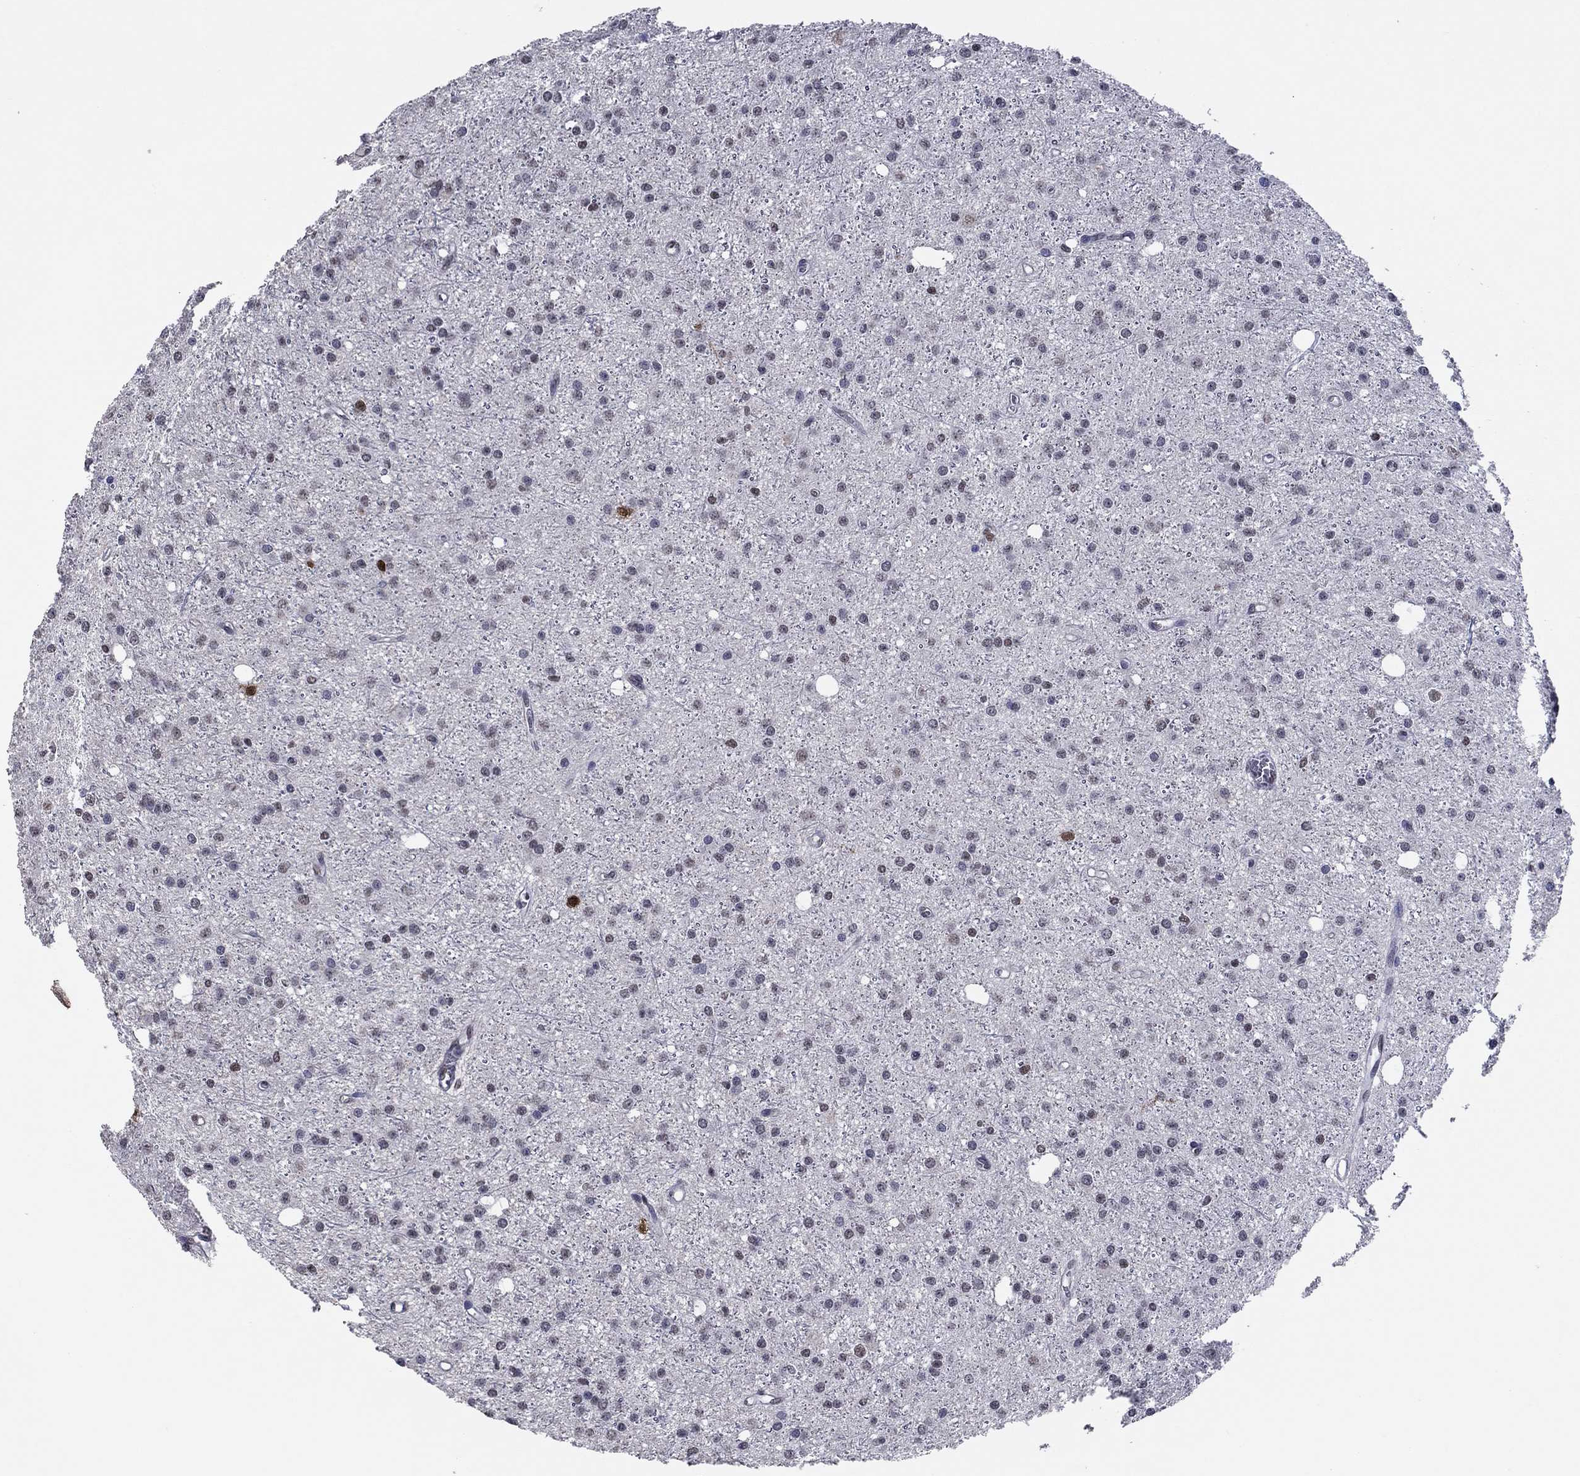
{"staining": {"intensity": "negative", "quantity": "none", "location": "none"}, "tissue": "glioma", "cell_type": "Tumor cells", "image_type": "cancer", "snomed": [{"axis": "morphology", "description": "Glioma, malignant, Low grade"}, {"axis": "topography", "description": "Brain"}], "caption": "This is an immunohistochemistry (IHC) image of human low-grade glioma (malignant). There is no positivity in tumor cells.", "gene": "TYMS", "patient": {"sex": "male", "age": 27}}